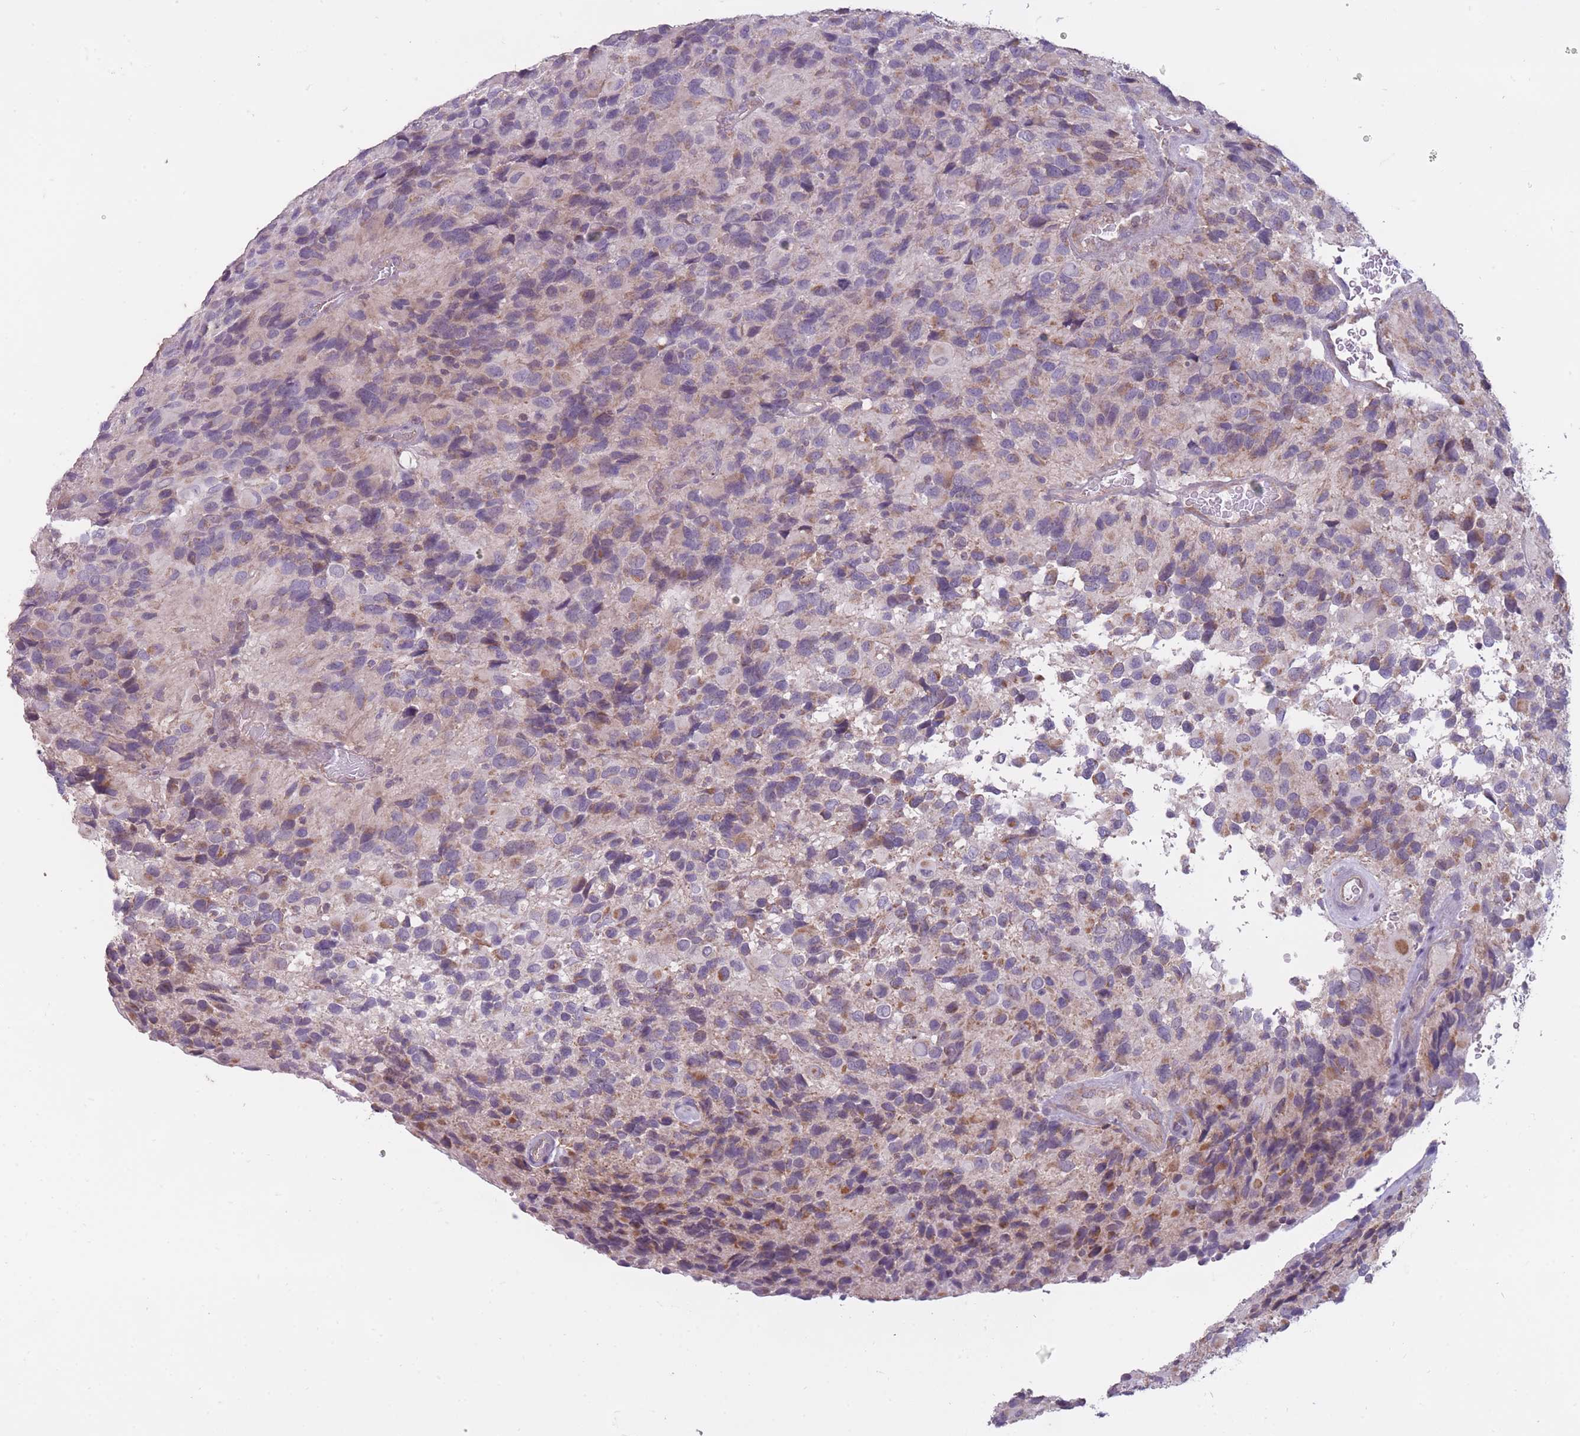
{"staining": {"intensity": "moderate", "quantity": "25%-75%", "location": "cytoplasmic/membranous"}, "tissue": "glioma", "cell_type": "Tumor cells", "image_type": "cancer", "snomed": [{"axis": "morphology", "description": "Glioma, malignant, High grade"}, {"axis": "topography", "description": "Brain"}], "caption": "A micrograph showing moderate cytoplasmic/membranous expression in approximately 25%-75% of tumor cells in glioma, as visualized by brown immunohistochemical staining.", "gene": "MRPS18C", "patient": {"sex": "male", "age": 77}}